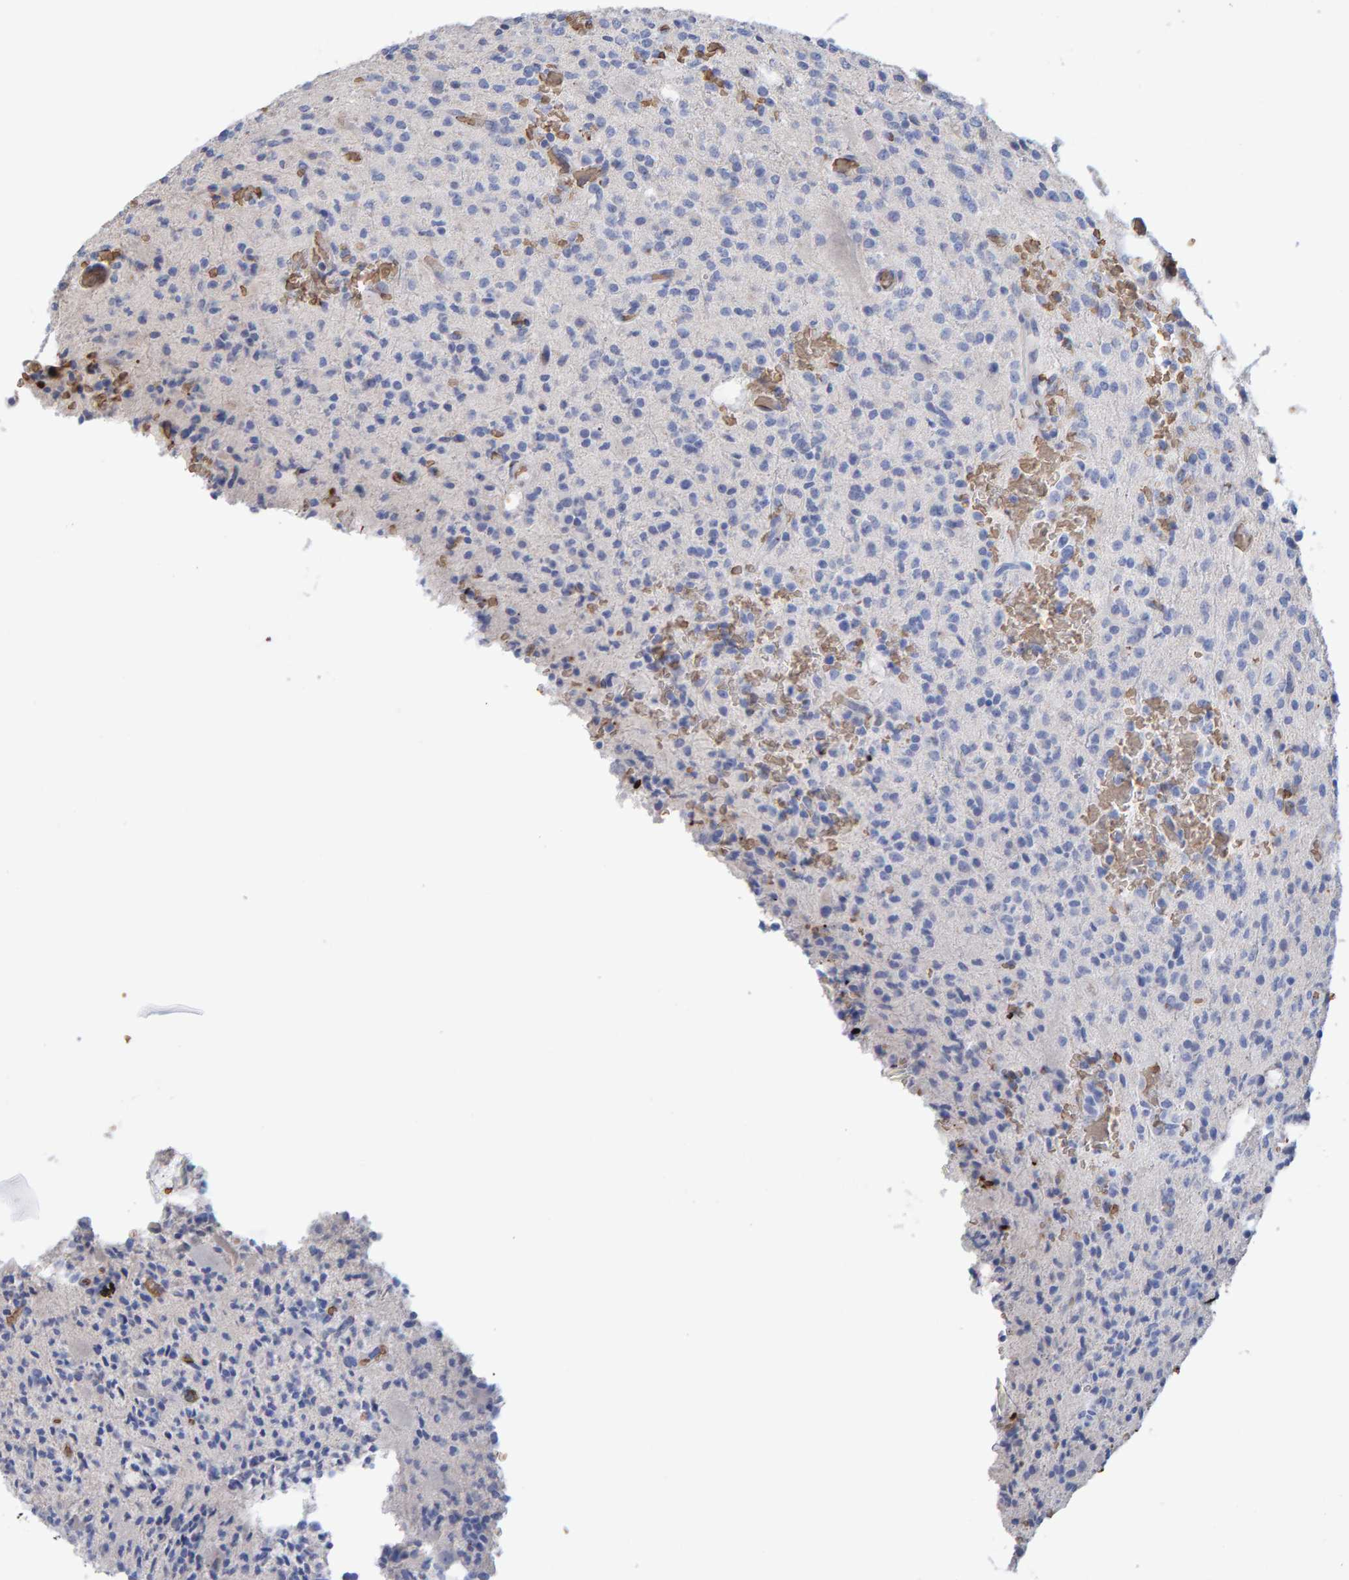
{"staining": {"intensity": "negative", "quantity": "none", "location": "none"}, "tissue": "glioma", "cell_type": "Tumor cells", "image_type": "cancer", "snomed": [{"axis": "morphology", "description": "Glioma, malignant, High grade"}, {"axis": "topography", "description": "Brain"}], "caption": "High power microscopy image of an immunohistochemistry photomicrograph of glioma, revealing no significant positivity in tumor cells.", "gene": "VPS9D1", "patient": {"sex": "male", "age": 34}}